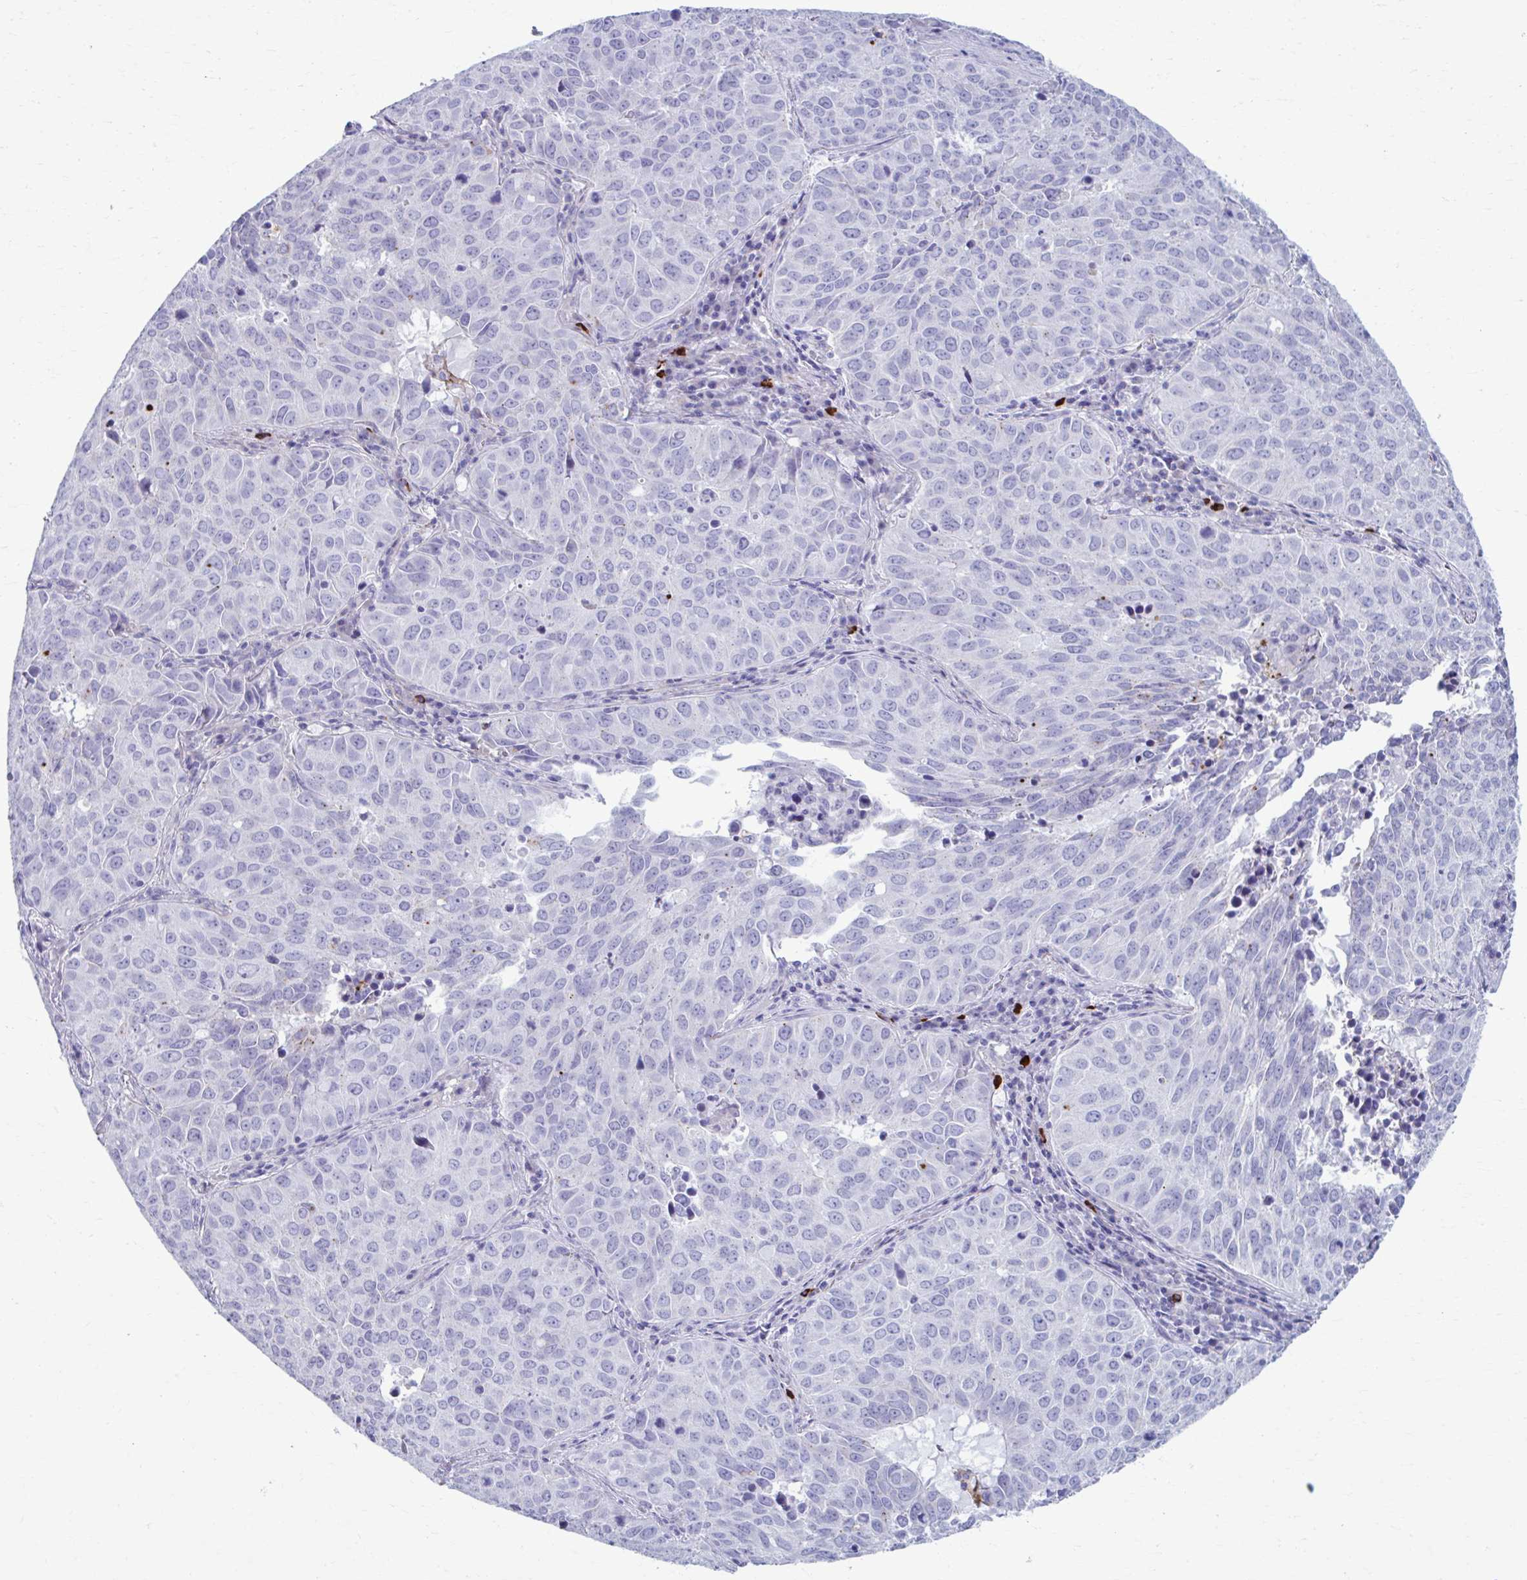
{"staining": {"intensity": "negative", "quantity": "none", "location": "none"}, "tissue": "lung cancer", "cell_type": "Tumor cells", "image_type": "cancer", "snomed": [{"axis": "morphology", "description": "Adenocarcinoma, NOS"}, {"axis": "topography", "description": "Lung"}], "caption": "Micrograph shows no significant protein staining in tumor cells of lung cancer (adenocarcinoma).", "gene": "C12orf71", "patient": {"sex": "female", "age": 50}}